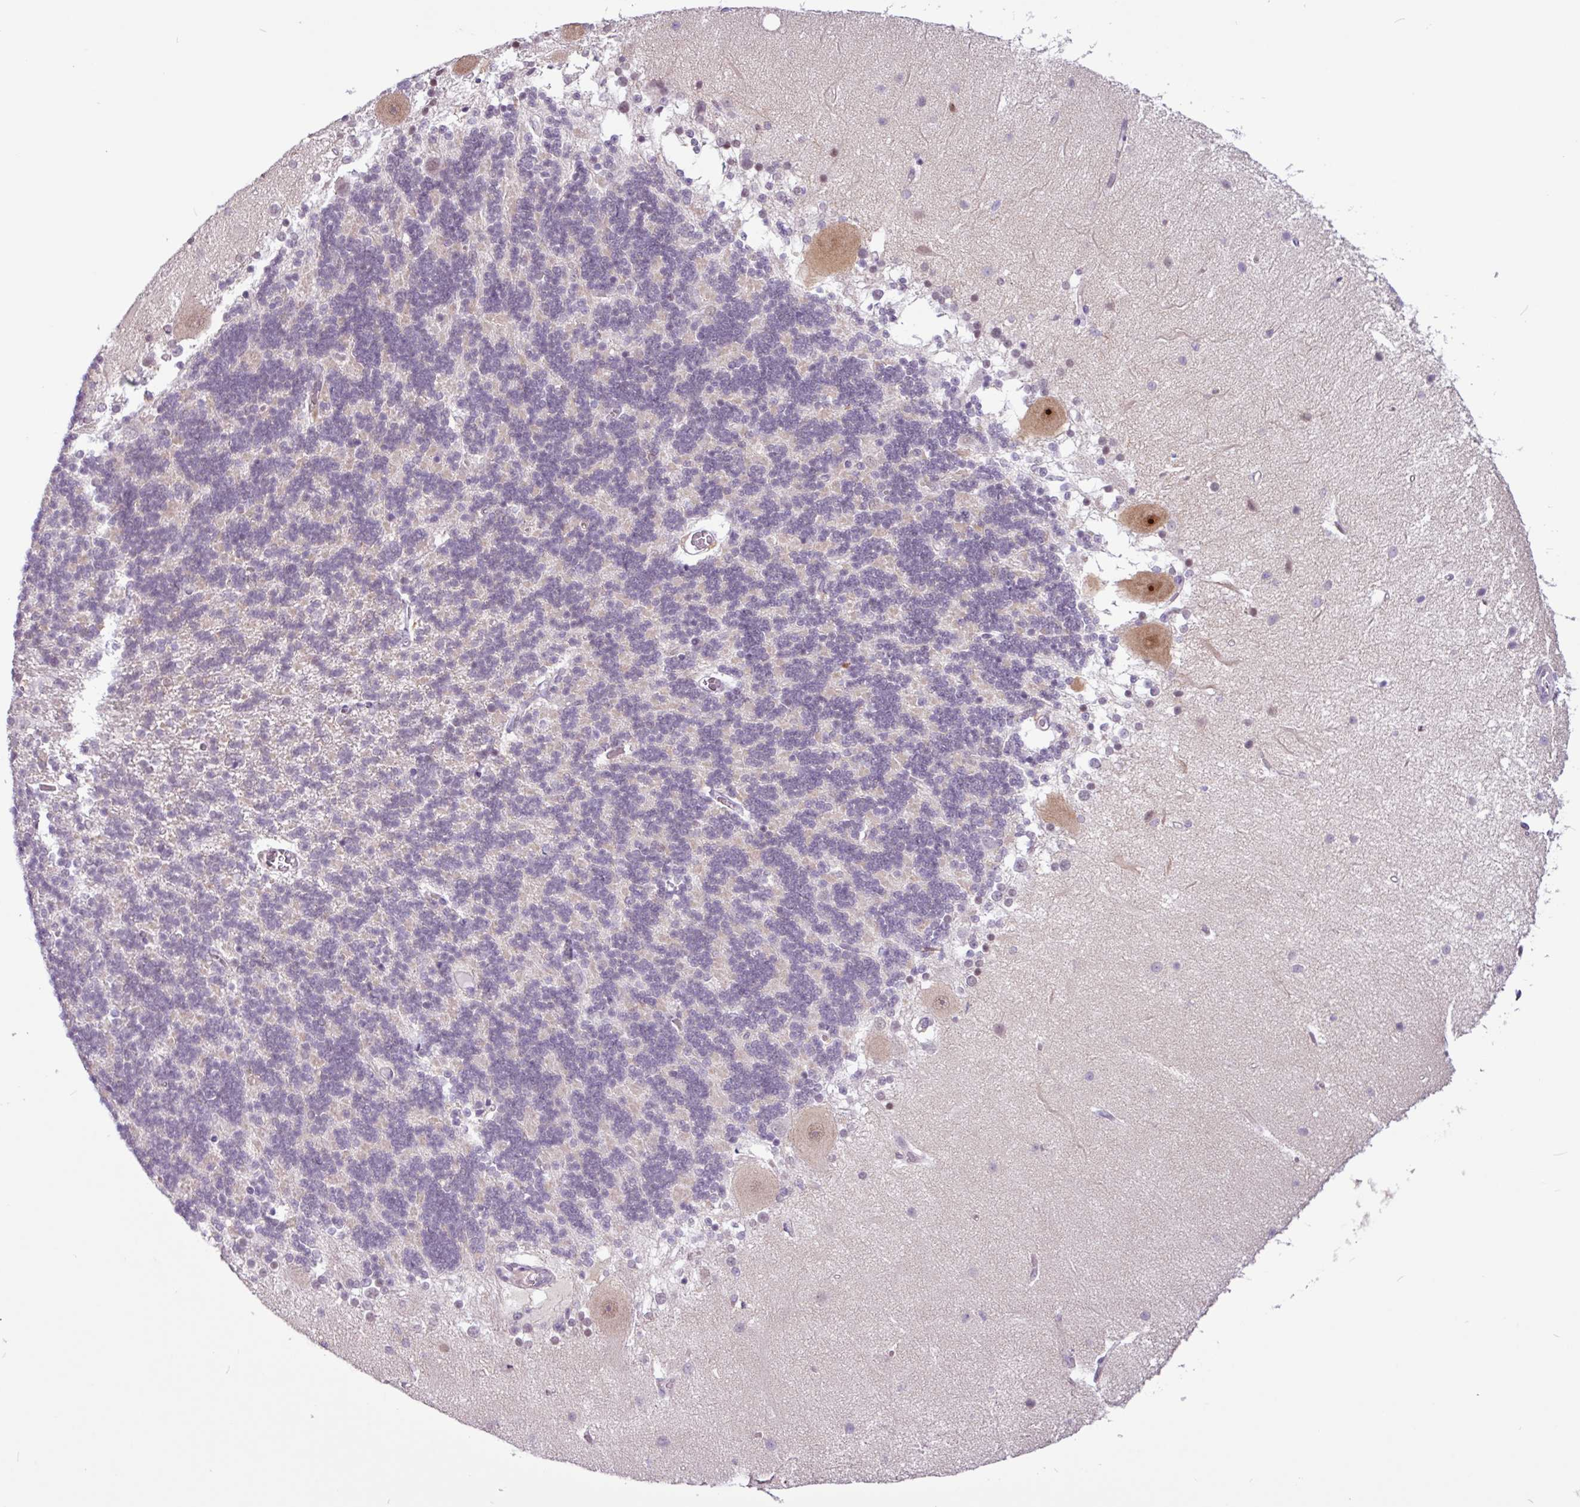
{"staining": {"intensity": "negative", "quantity": "none", "location": "none"}, "tissue": "cerebellum", "cell_type": "Cells in granular layer", "image_type": "normal", "snomed": [{"axis": "morphology", "description": "Normal tissue, NOS"}, {"axis": "topography", "description": "Cerebellum"}], "caption": "An IHC histopathology image of benign cerebellum is shown. There is no staining in cells in granular layer of cerebellum. (DAB immunohistochemistry (IHC) visualized using brightfield microscopy, high magnification).", "gene": "ACTR3B", "patient": {"sex": "female", "age": 54}}